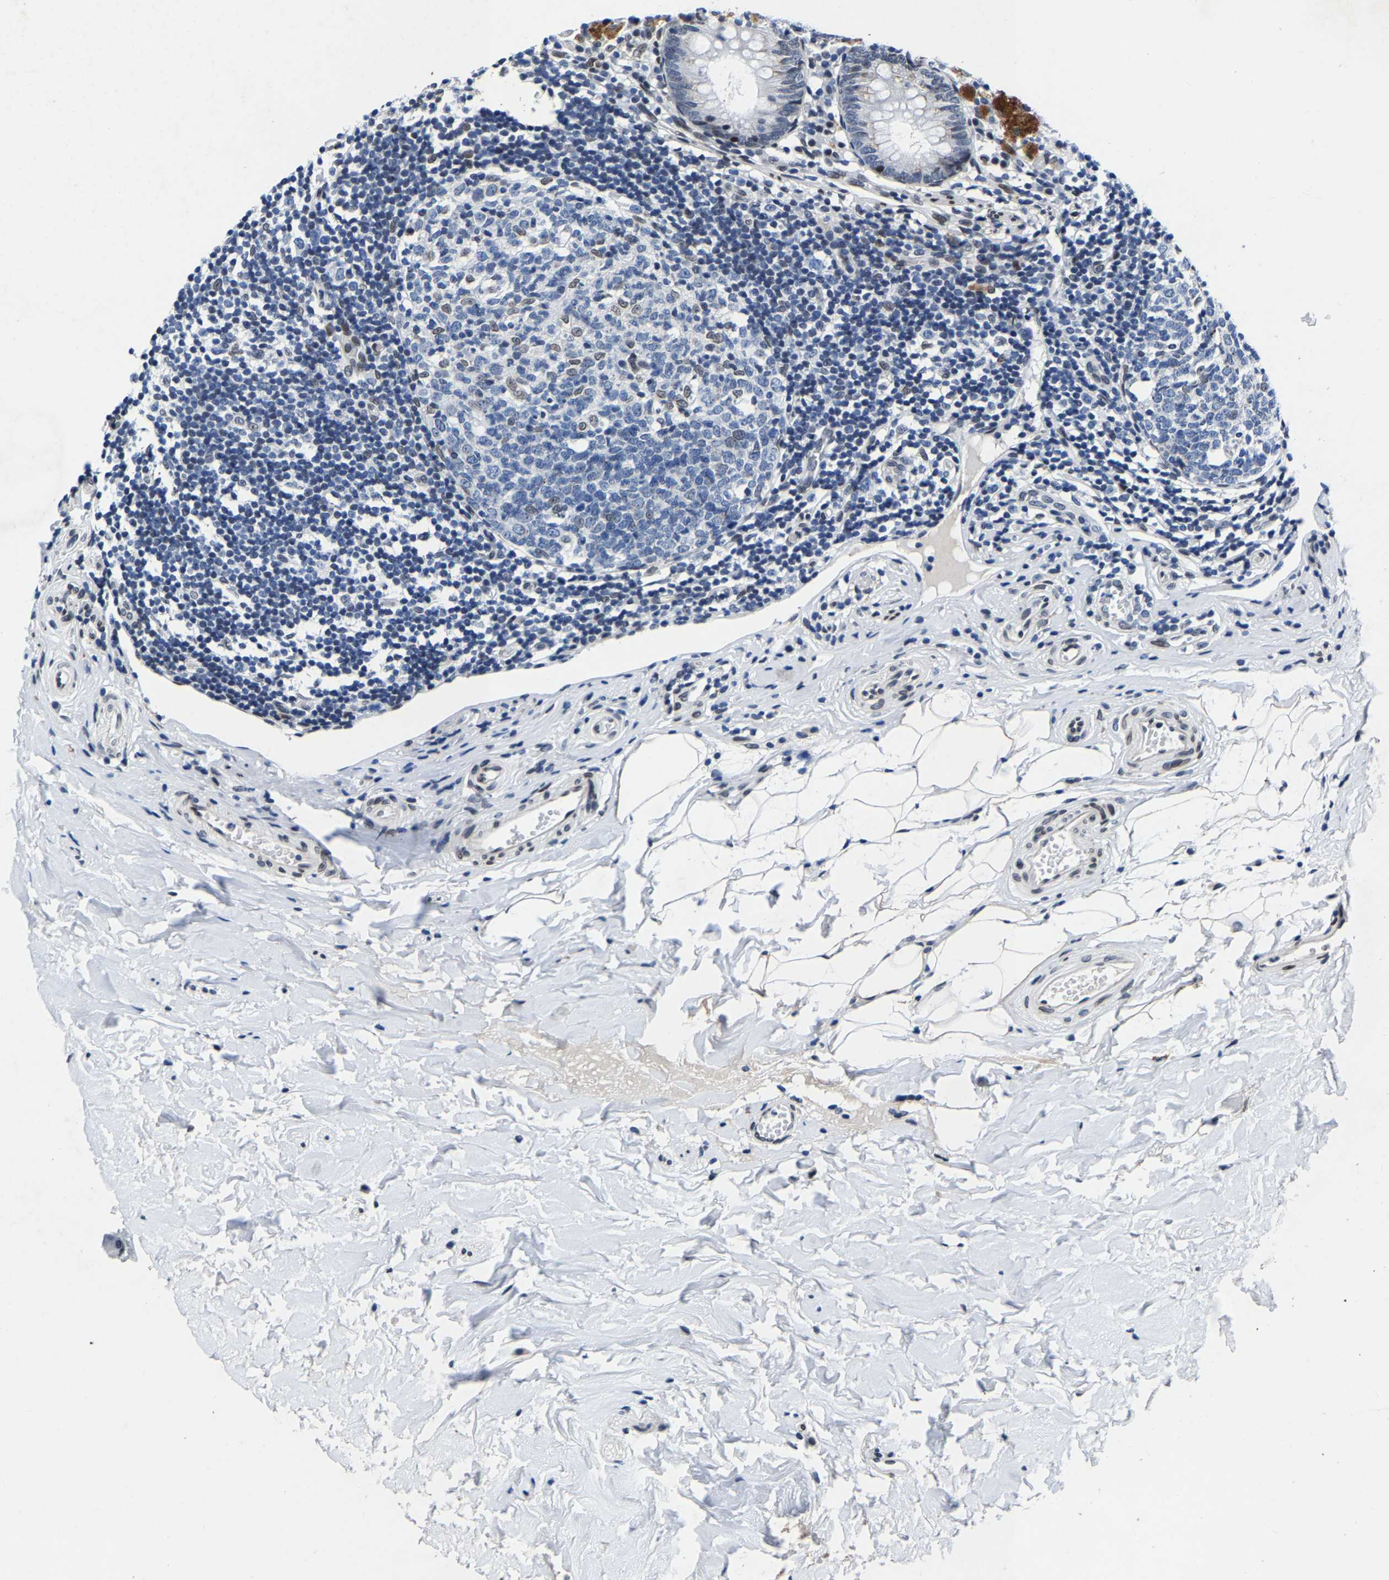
{"staining": {"intensity": "weak", "quantity": "<25%", "location": "nuclear"}, "tissue": "appendix", "cell_type": "Glandular cells", "image_type": "normal", "snomed": [{"axis": "morphology", "description": "Normal tissue, NOS"}, {"axis": "topography", "description": "Appendix"}], "caption": "This is an immunohistochemistry (IHC) histopathology image of benign appendix. There is no positivity in glandular cells.", "gene": "UBN2", "patient": {"sex": "female", "age": 20}}